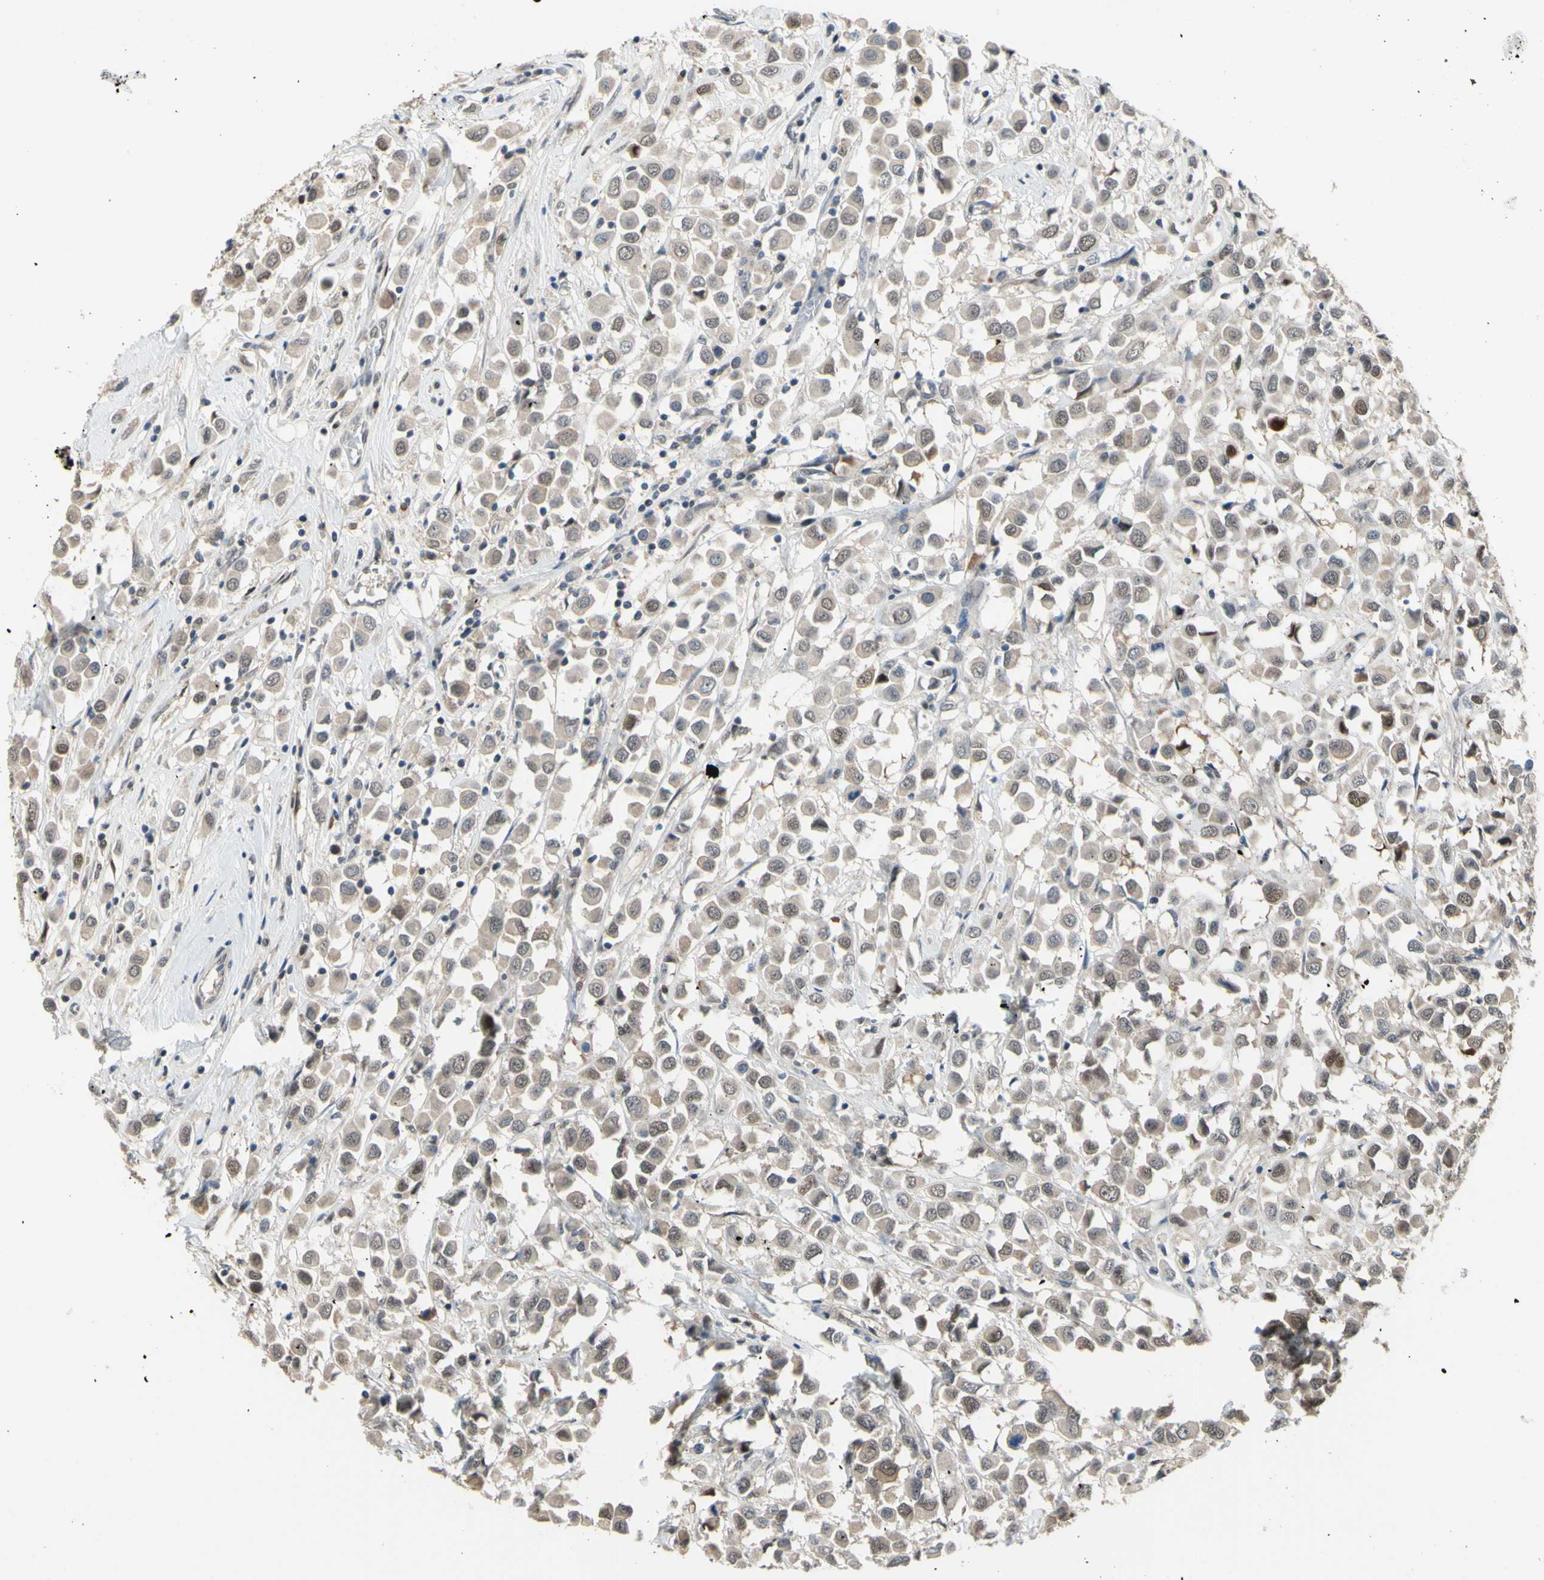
{"staining": {"intensity": "weak", "quantity": ">75%", "location": "cytoplasmic/membranous,nuclear"}, "tissue": "breast cancer", "cell_type": "Tumor cells", "image_type": "cancer", "snomed": [{"axis": "morphology", "description": "Duct carcinoma"}, {"axis": "topography", "description": "Breast"}], "caption": "Immunohistochemistry photomicrograph of neoplastic tissue: human breast cancer stained using immunohistochemistry exhibits low levels of weak protein expression localized specifically in the cytoplasmic/membranous and nuclear of tumor cells, appearing as a cytoplasmic/membranous and nuclear brown color.", "gene": "HSPA4", "patient": {"sex": "female", "age": 61}}